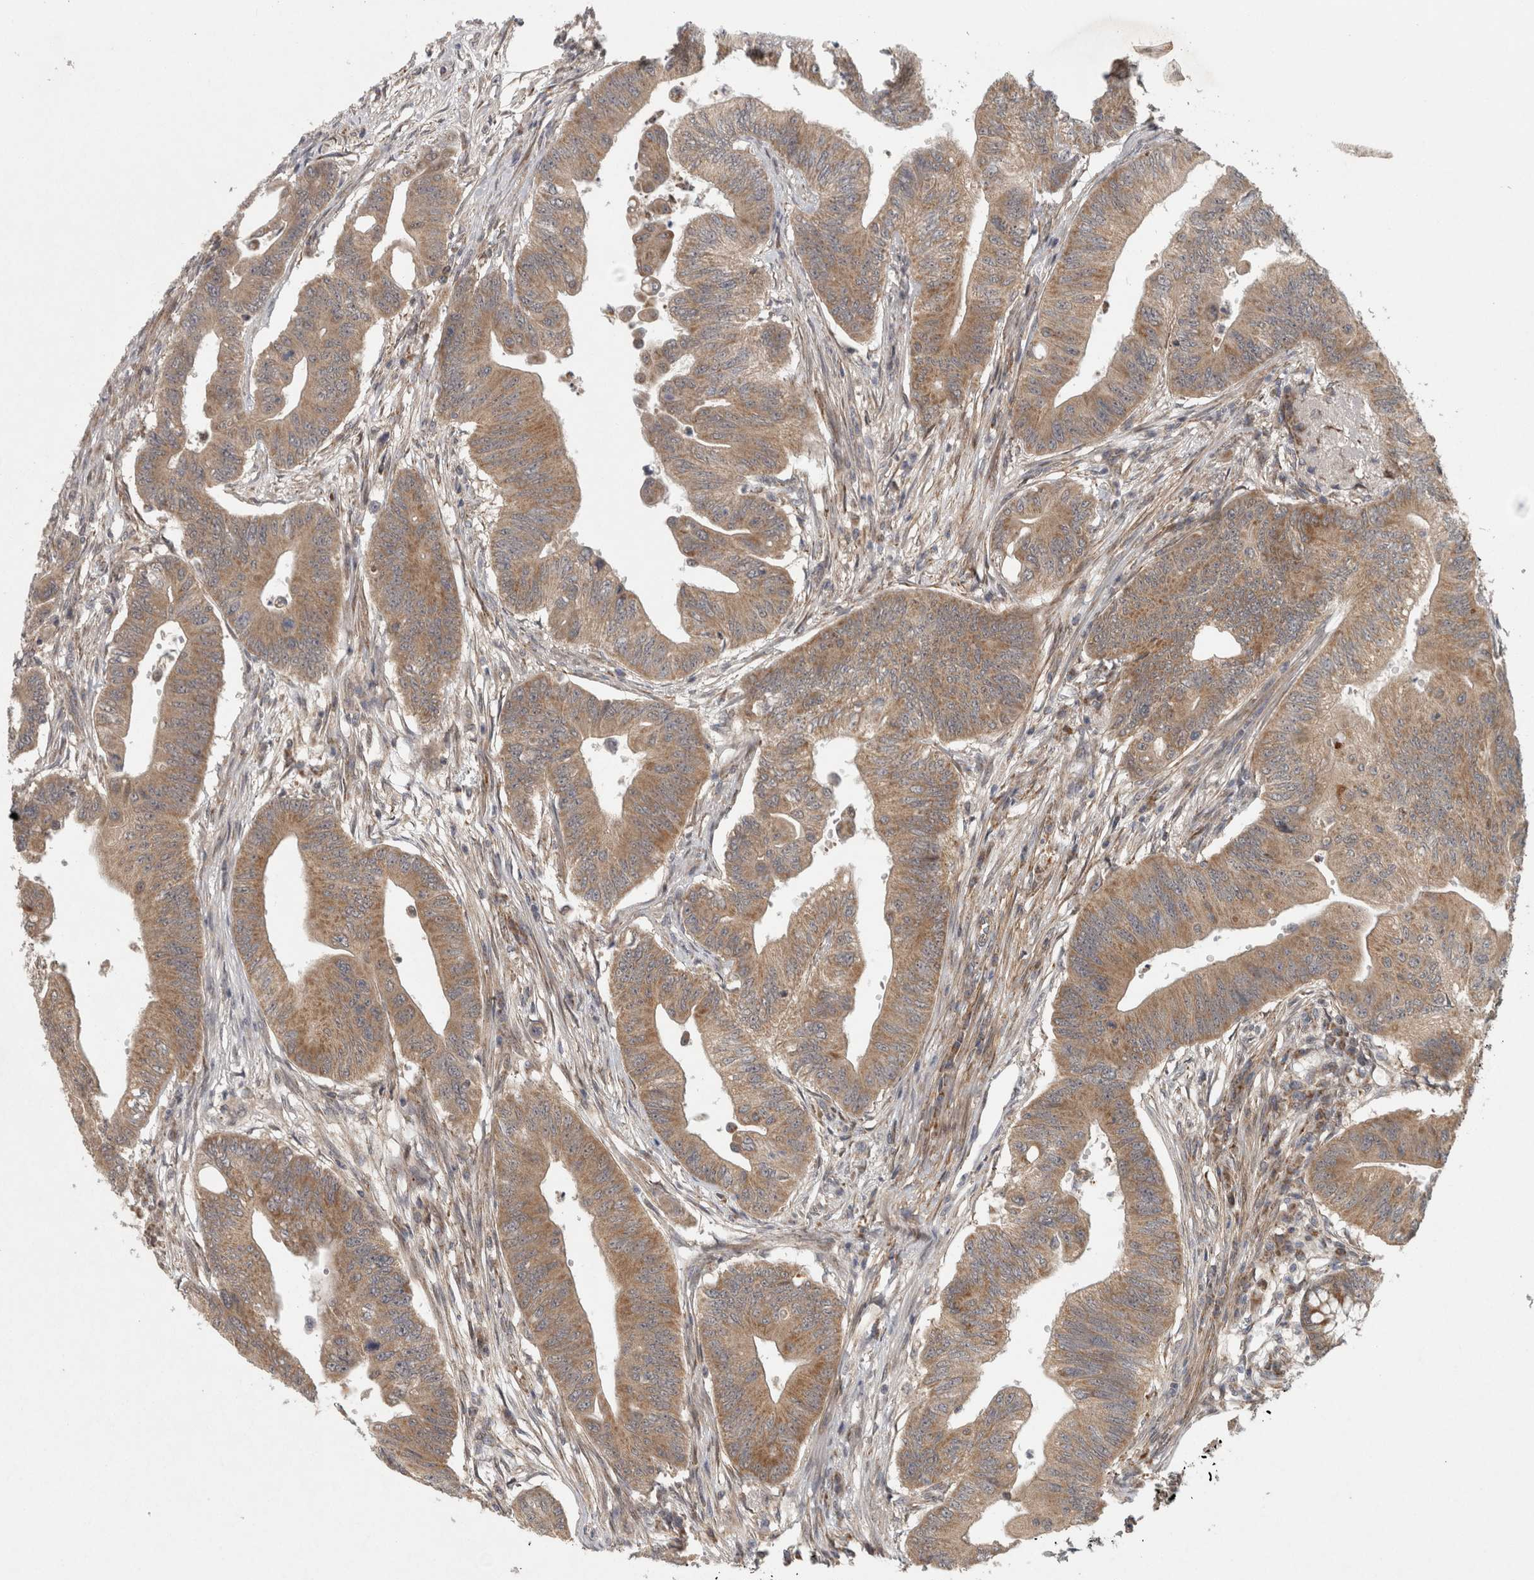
{"staining": {"intensity": "moderate", "quantity": ">75%", "location": "cytoplasmic/membranous"}, "tissue": "colorectal cancer", "cell_type": "Tumor cells", "image_type": "cancer", "snomed": [{"axis": "morphology", "description": "Adenoma, NOS"}, {"axis": "morphology", "description": "Adenocarcinoma, NOS"}, {"axis": "topography", "description": "Colon"}], "caption": "Moderate cytoplasmic/membranous staining for a protein is appreciated in approximately >75% of tumor cells of adenoma (colorectal) using immunohistochemistry (IHC).", "gene": "KDM8", "patient": {"sex": "male", "age": 79}}